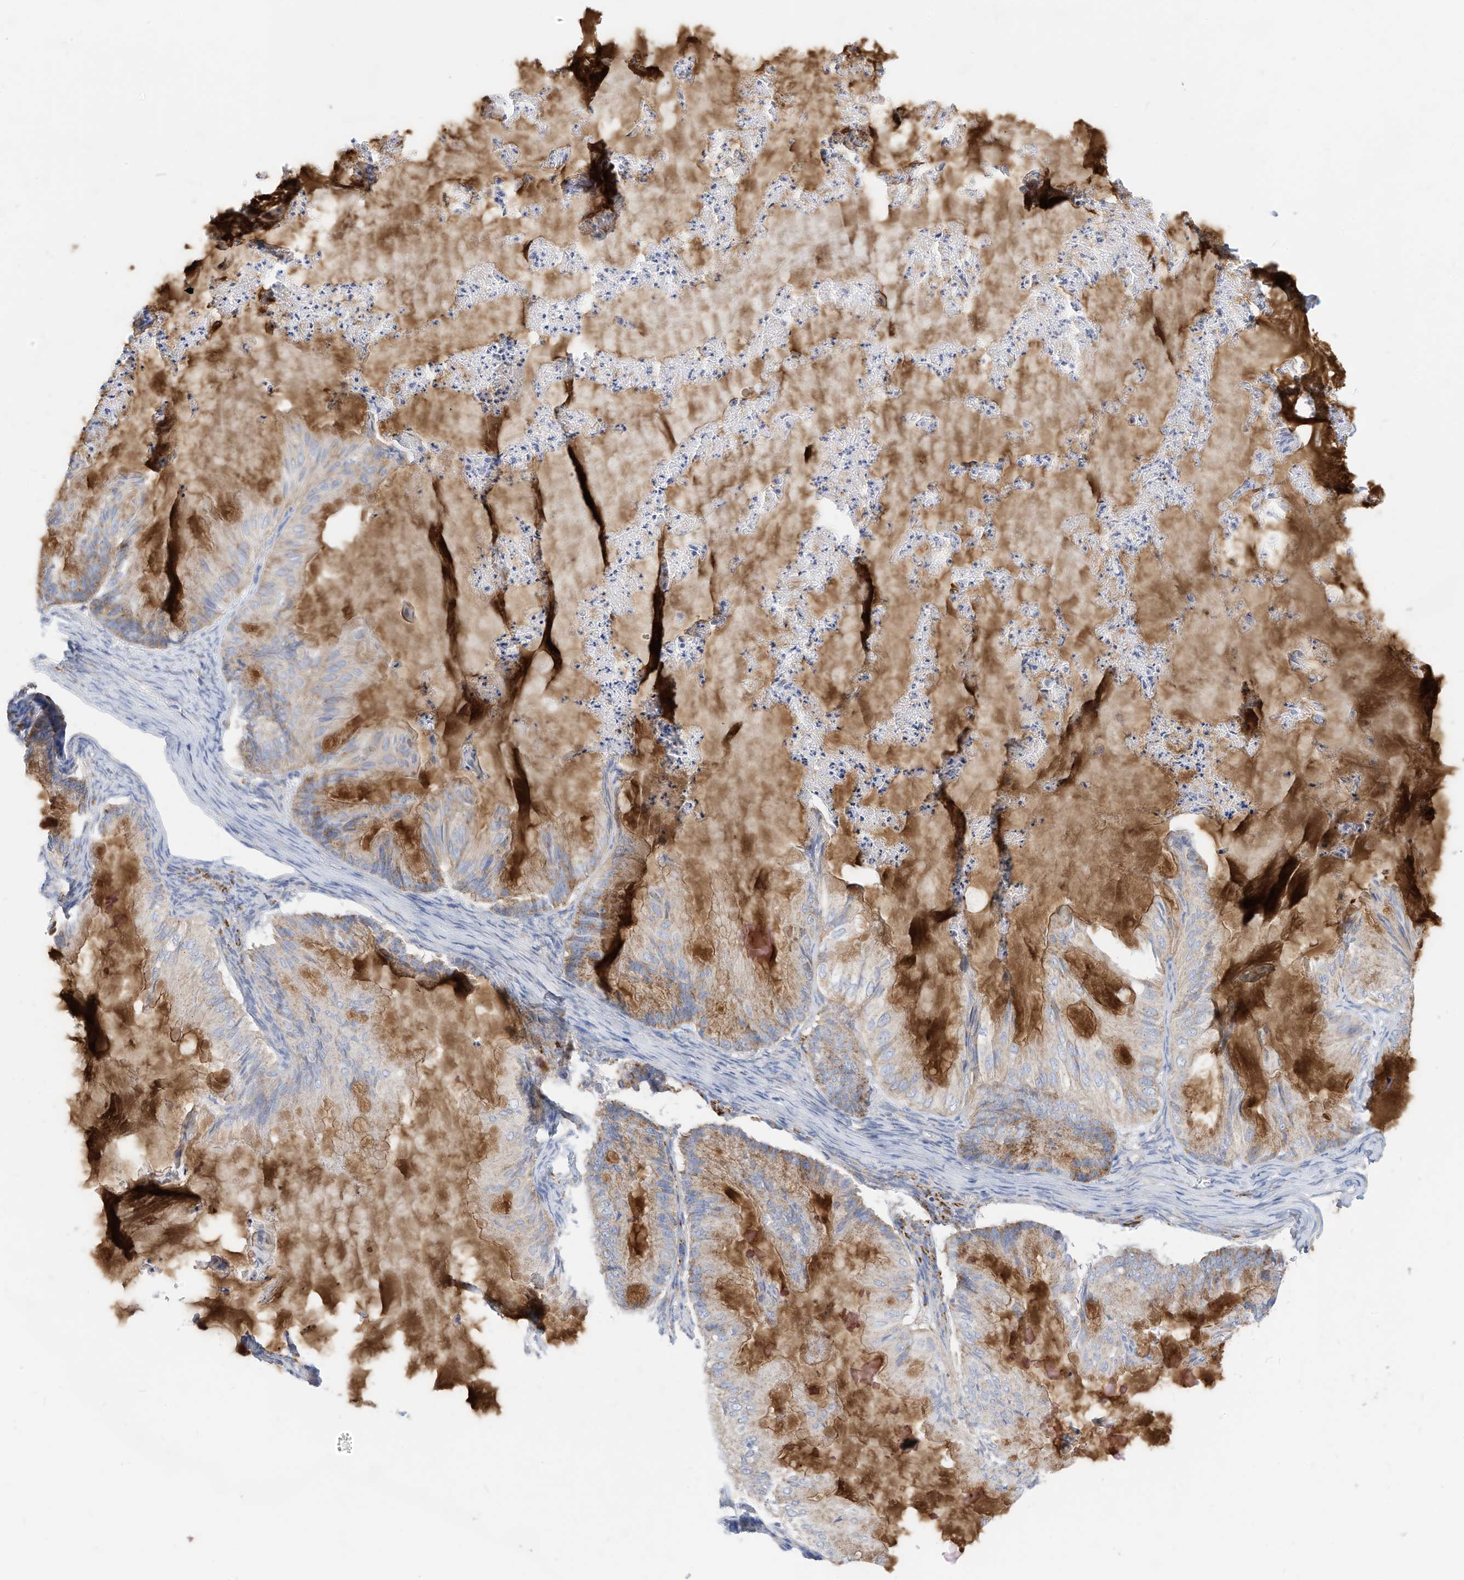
{"staining": {"intensity": "moderate", "quantity": "<25%", "location": "cytoplasmic/membranous"}, "tissue": "ovarian cancer", "cell_type": "Tumor cells", "image_type": "cancer", "snomed": [{"axis": "morphology", "description": "Cystadenocarcinoma, mucinous, NOS"}, {"axis": "topography", "description": "Ovary"}], "caption": "Immunohistochemical staining of human mucinous cystadenocarcinoma (ovarian) reveals moderate cytoplasmic/membranous protein positivity in about <25% of tumor cells.", "gene": "RHOH", "patient": {"sex": "female", "age": 71}}